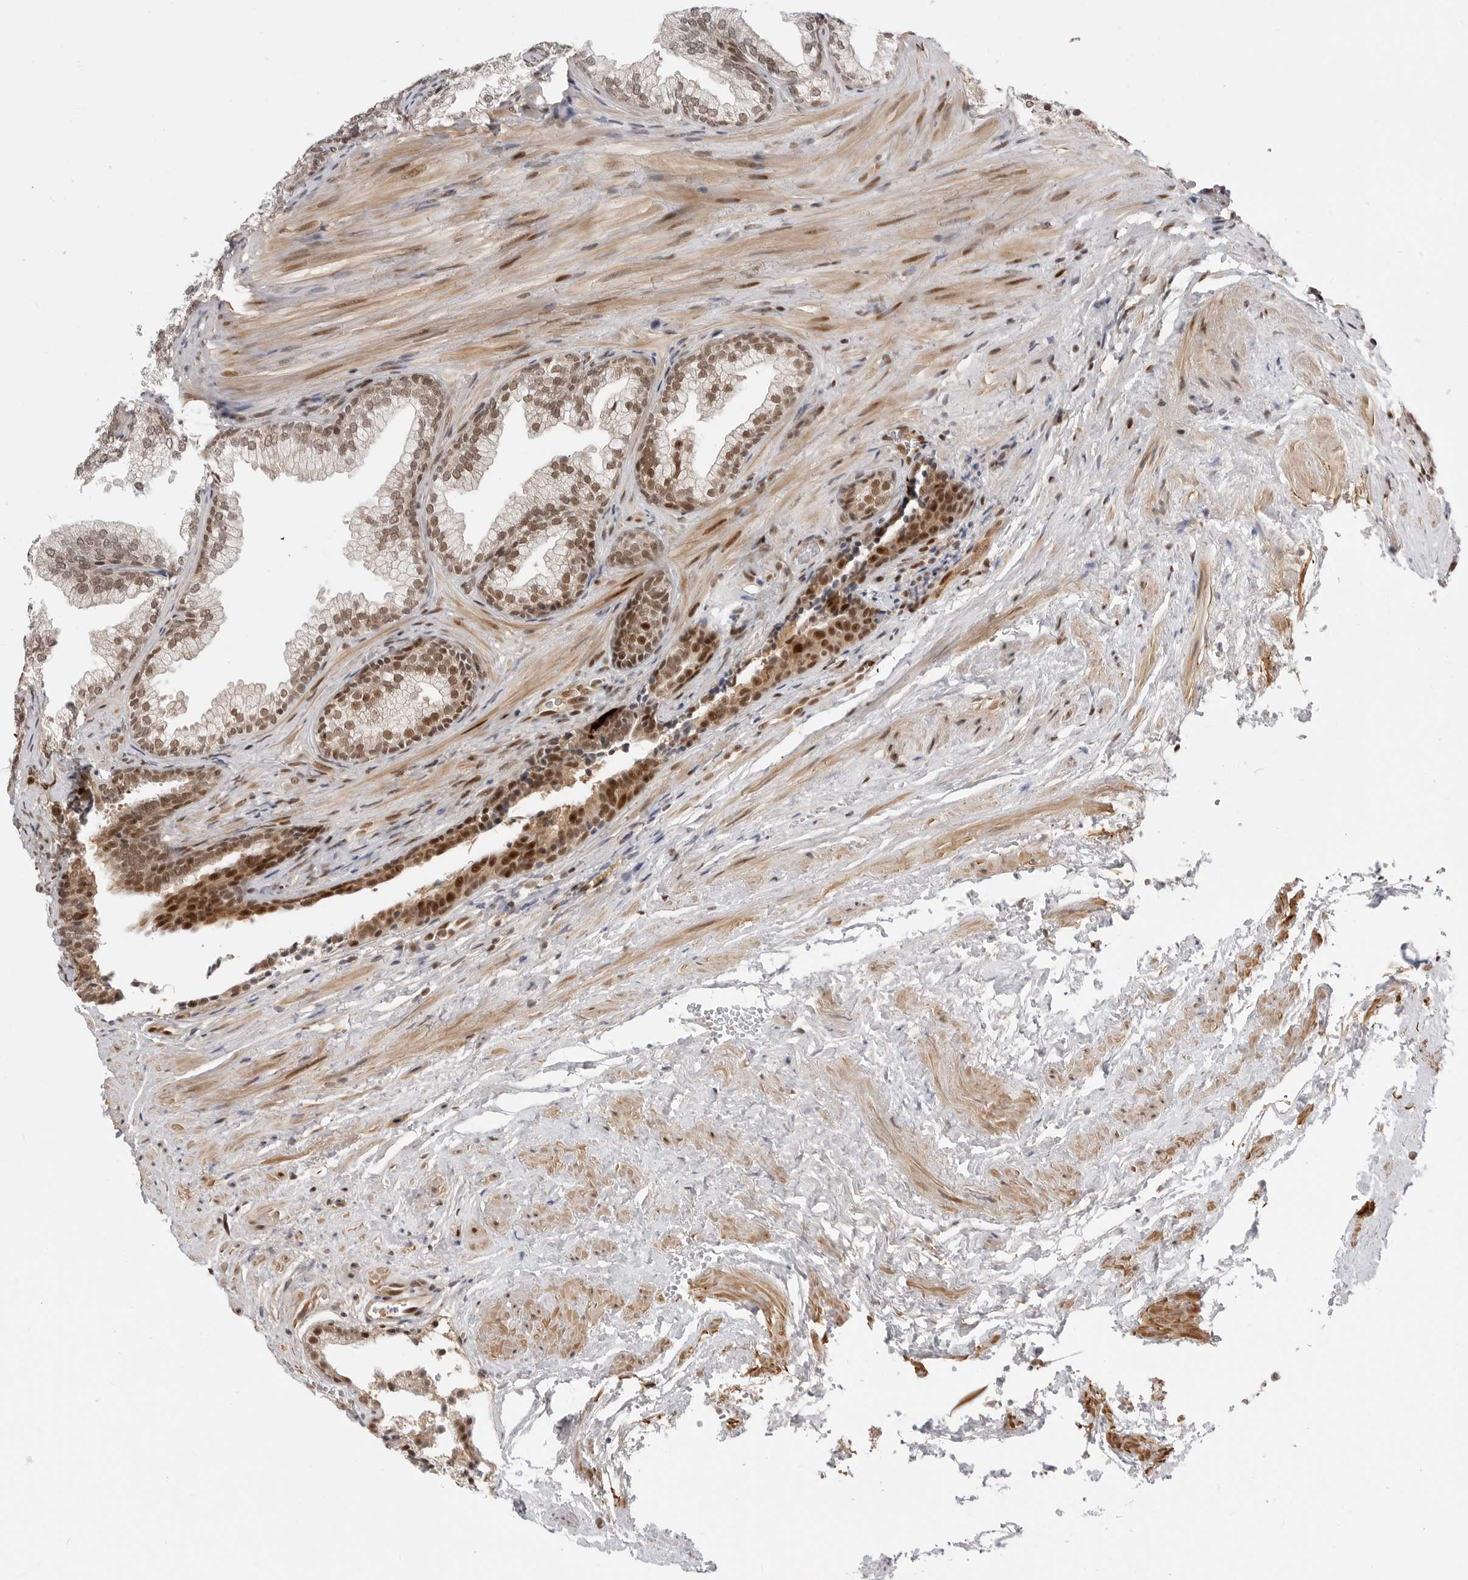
{"staining": {"intensity": "moderate", "quantity": "25%-75%", "location": "cytoplasmic/membranous,nuclear"}, "tissue": "prostate", "cell_type": "Glandular cells", "image_type": "normal", "snomed": [{"axis": "morphology", "description": "Normal tissue, NOS"}, {"axis": "topography", "description": "Prostate"}], "caption": "Unremarkable prostate displays moderate cytoplasmic/membranous,nuclear positivity in approximately 25%-75% of glandular cells (IHC, brightfield microscopy, high magnification)..", "gene": "C8orf33", "patient": {"sex": "male", "age": 76}}